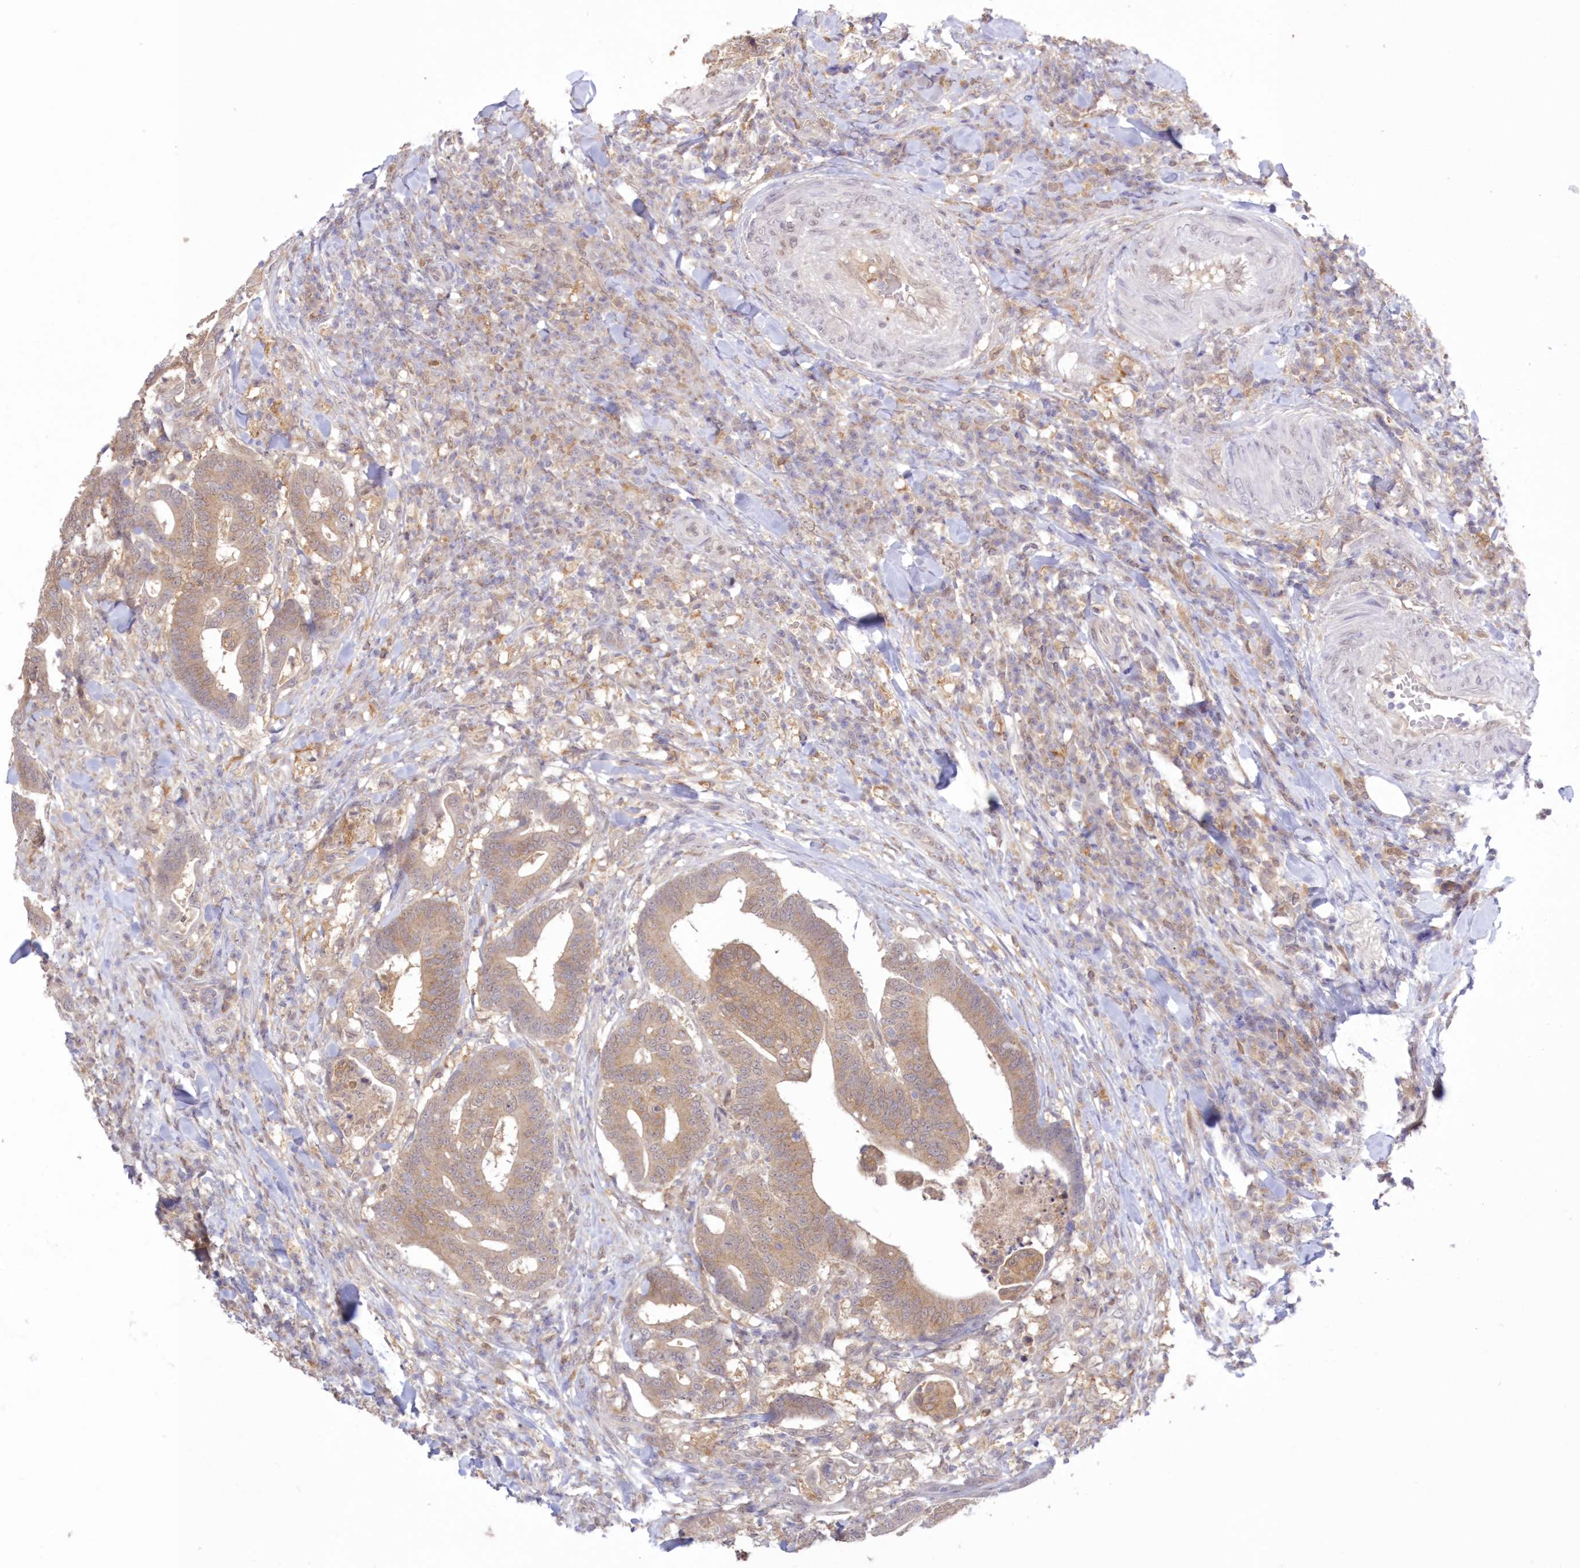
{"staining": {"intensity": "moderate", "quantity": ">75%", "location": "cytoplasmic/membranous"}, "tissue": "colorectal cancer", "cell_type": "Tumor cells", "image_type": "cancer", "snomed": [{"axis": "morphology", "description": "Adenocarcinoma, NOS"}, {"axis": "topography", "description": "Colon"}], "caption": "Colorectal cancer tissue reveals moderate cytoplasmic/membranous staining in about >75% of tumor cells, visualized by immunohistochemistry.", "gene": "RNPEP", "patient": {"sex": "female", "age": 66}}